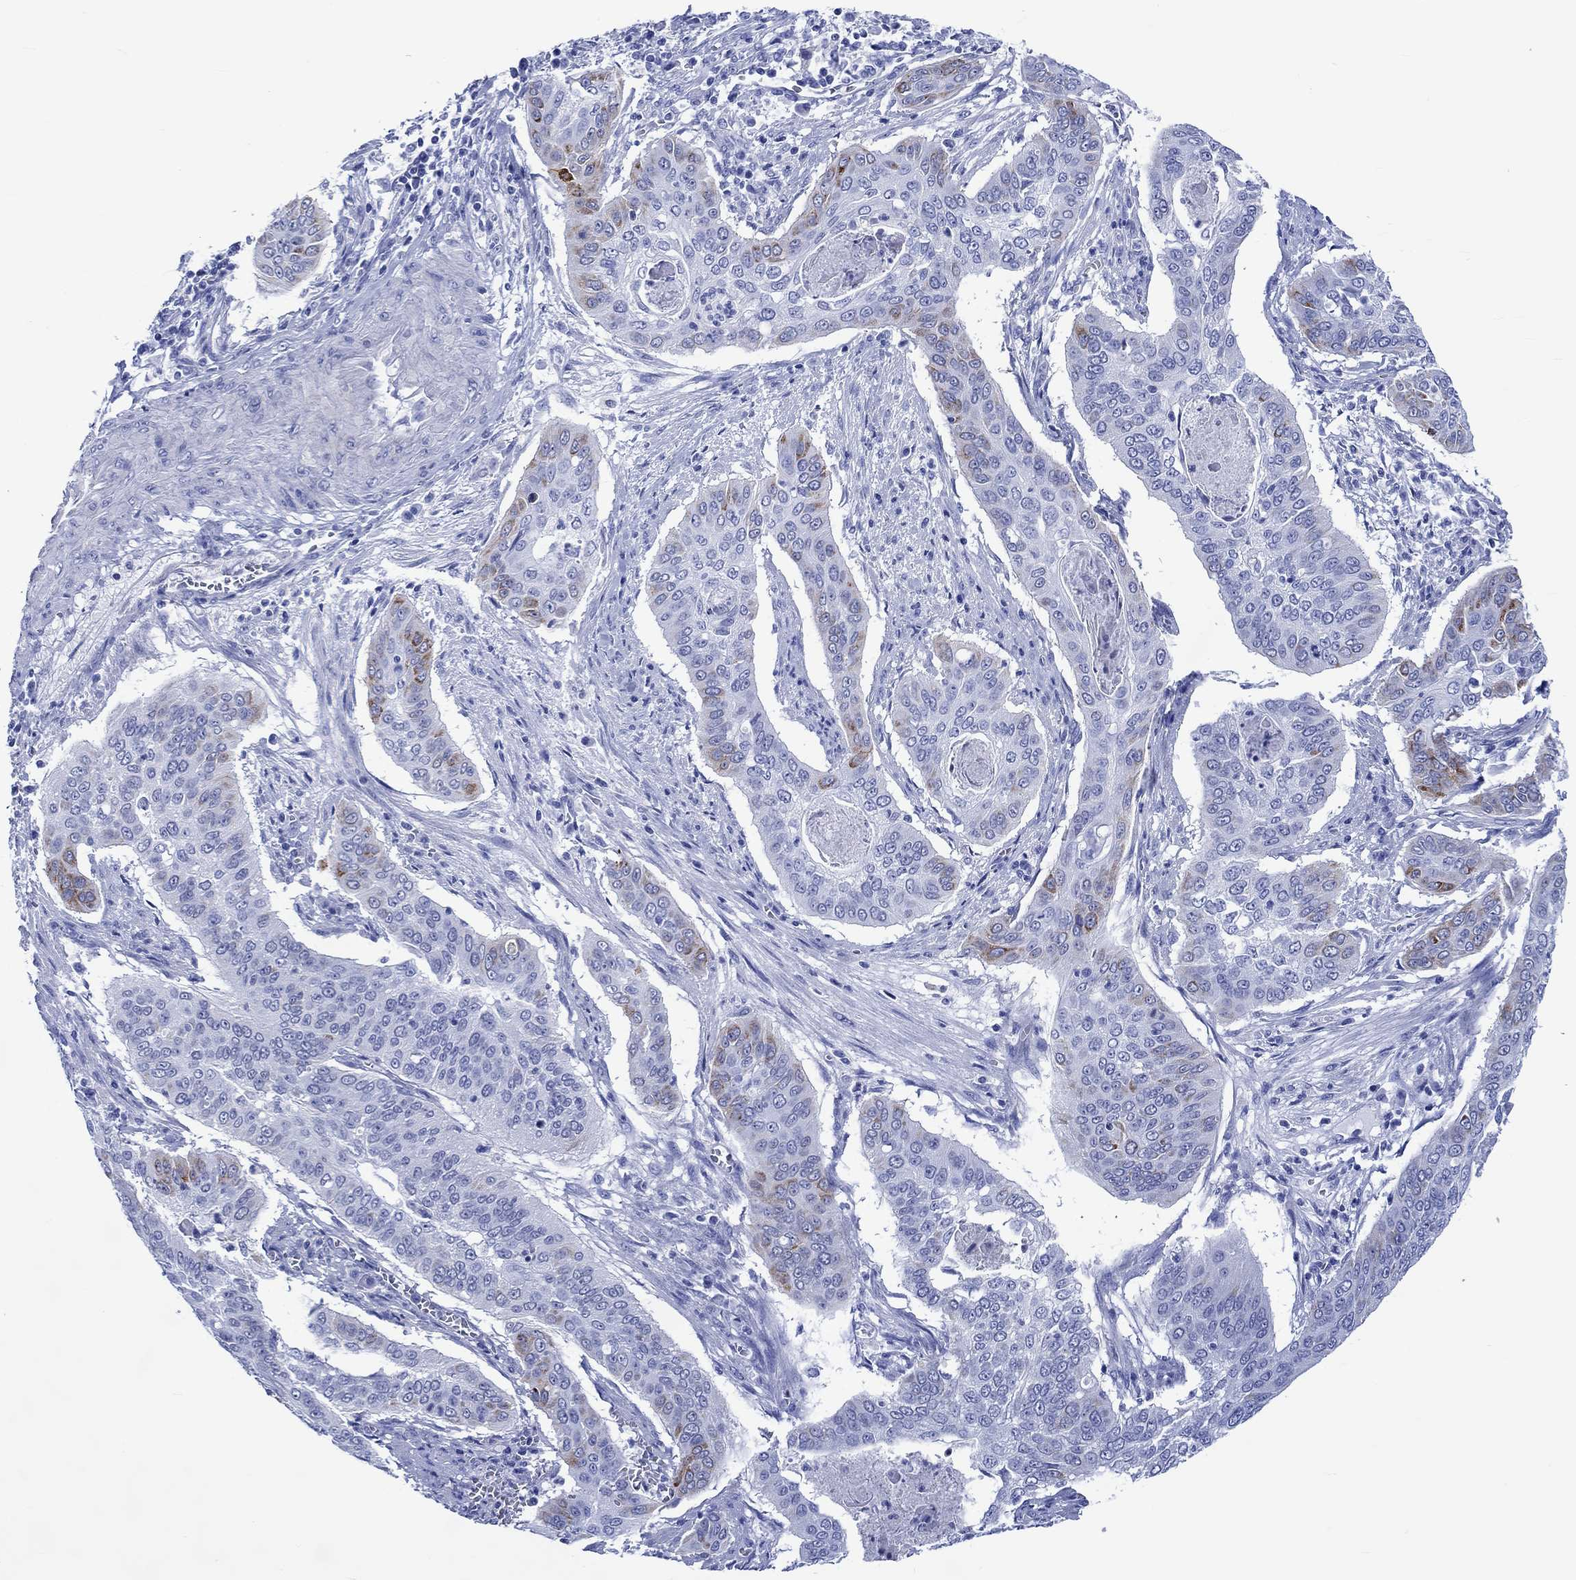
{"staining": {"intensity": "moderate", "quantity": "<25%", "location": "cytoplasmic/membranous"}, "tissue": "cervical cancer", "cell_type": "Tumor cells", "image_type": "cancer", "snomed": [{"axis": "morphology", "description": "Squamous cell carcinoma, NOS"}, {"axis": "topography", "description": "Cervix"}], "caption": "Immunohistochemical staining of cervical cancer (squamous cell carcinoma) displays low levels of moderate cytoplasmic/membranous protein positivity in approximately <25% of tumor cells.", "gene": "KLHL33", "patient": {"sex": "female", "age": 39}}